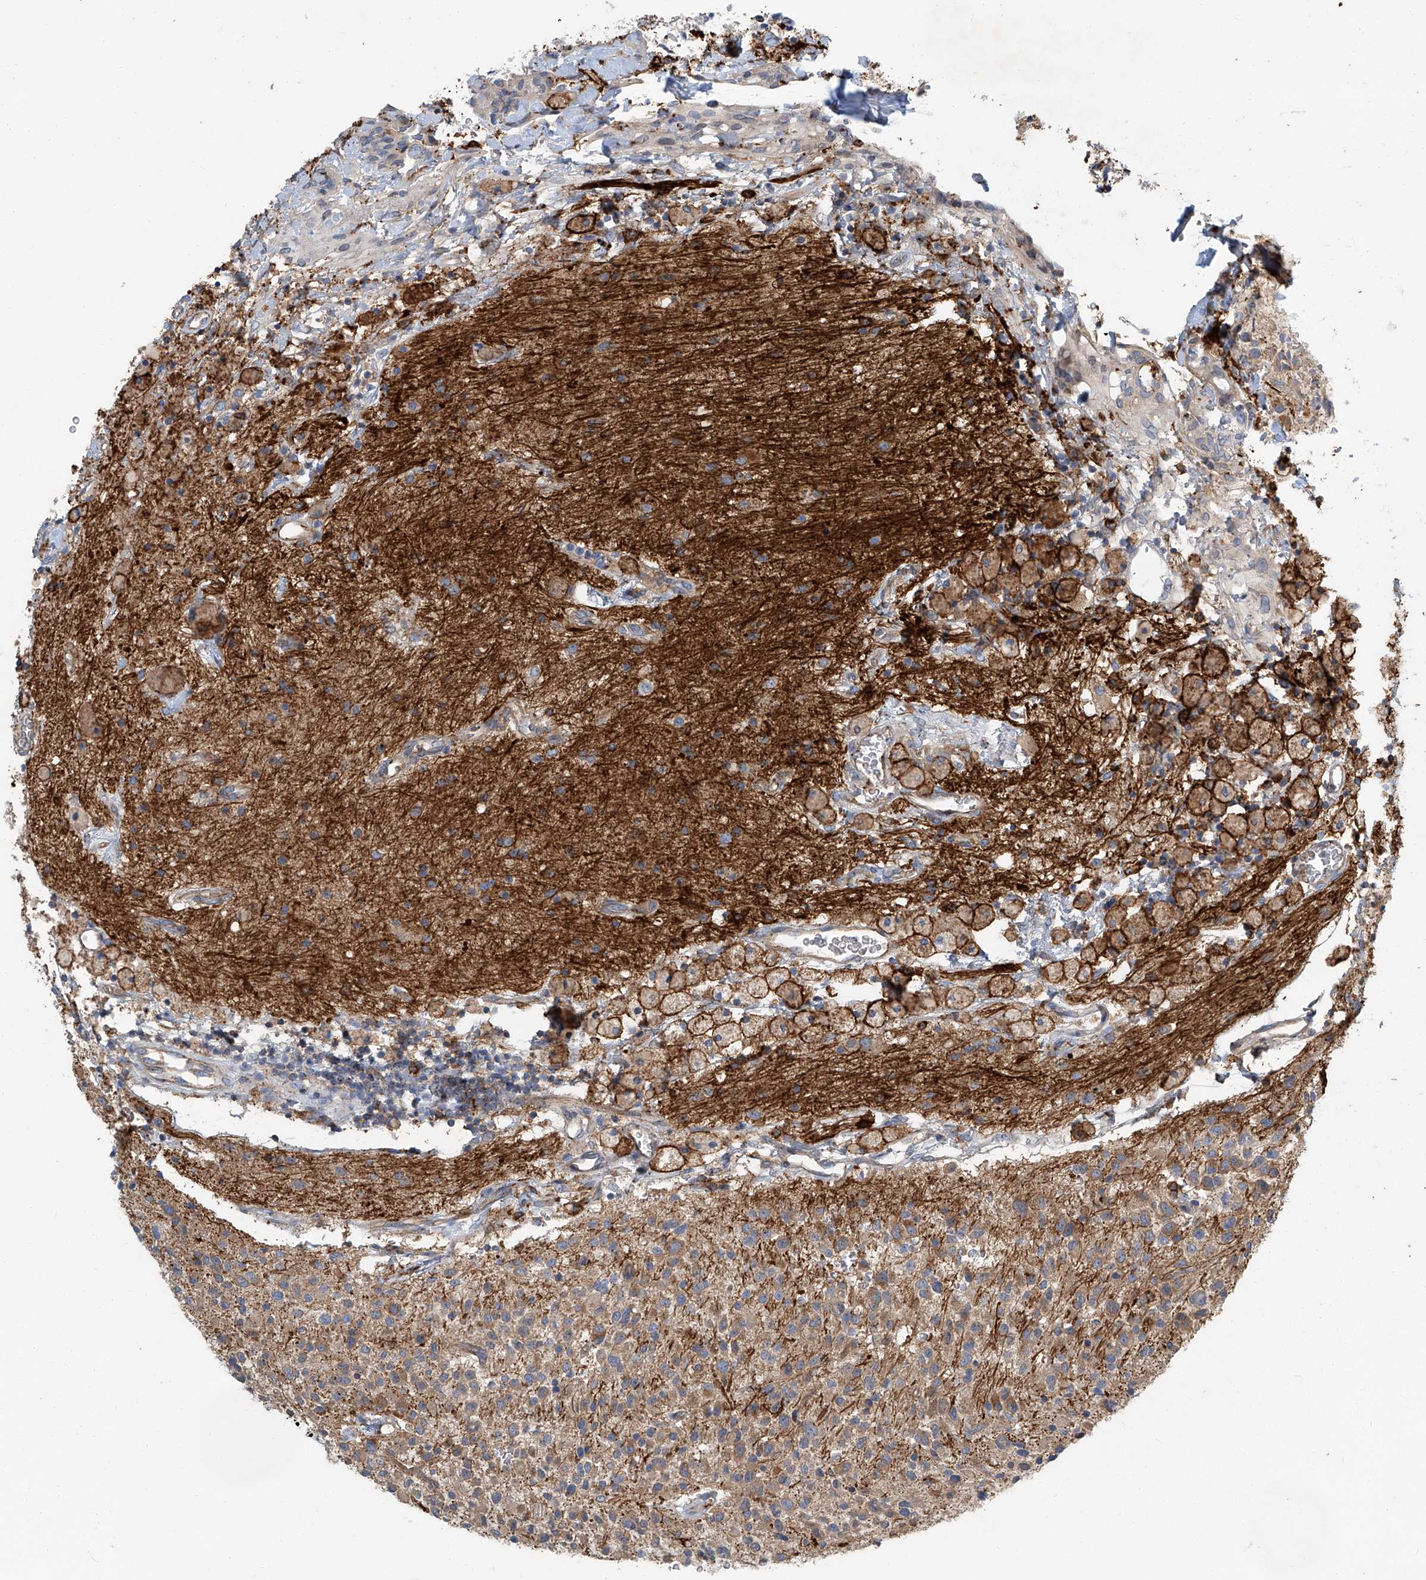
{"staining": {"intensity": "weak", "quantity": ">75%", "location": "cytoplasmic/membranous"}, "tissue": "glioma", "cell_type": "Tumor cells", "image_type": "cancer", "snomed": [{"axis": "morphology", "description": "Glioma, malignant, High grade"}, {"axis": "topography", "description": "Brain"}], "caption": "Immunohistochemistry (IHC) staining of high-grade glioma (malignant), which displays low levels of weak cytoplasmic/membranous staining in approximately >75% of tumor cells indicating weak cytoplasmic/membranous protein positivity. The staining was performed using DAB (brown) for protein detection and nuclei were counterstained in hematoxylin (blue).", "gene": "FAM167A", "patient": {"sex": "male", "age": 34}}